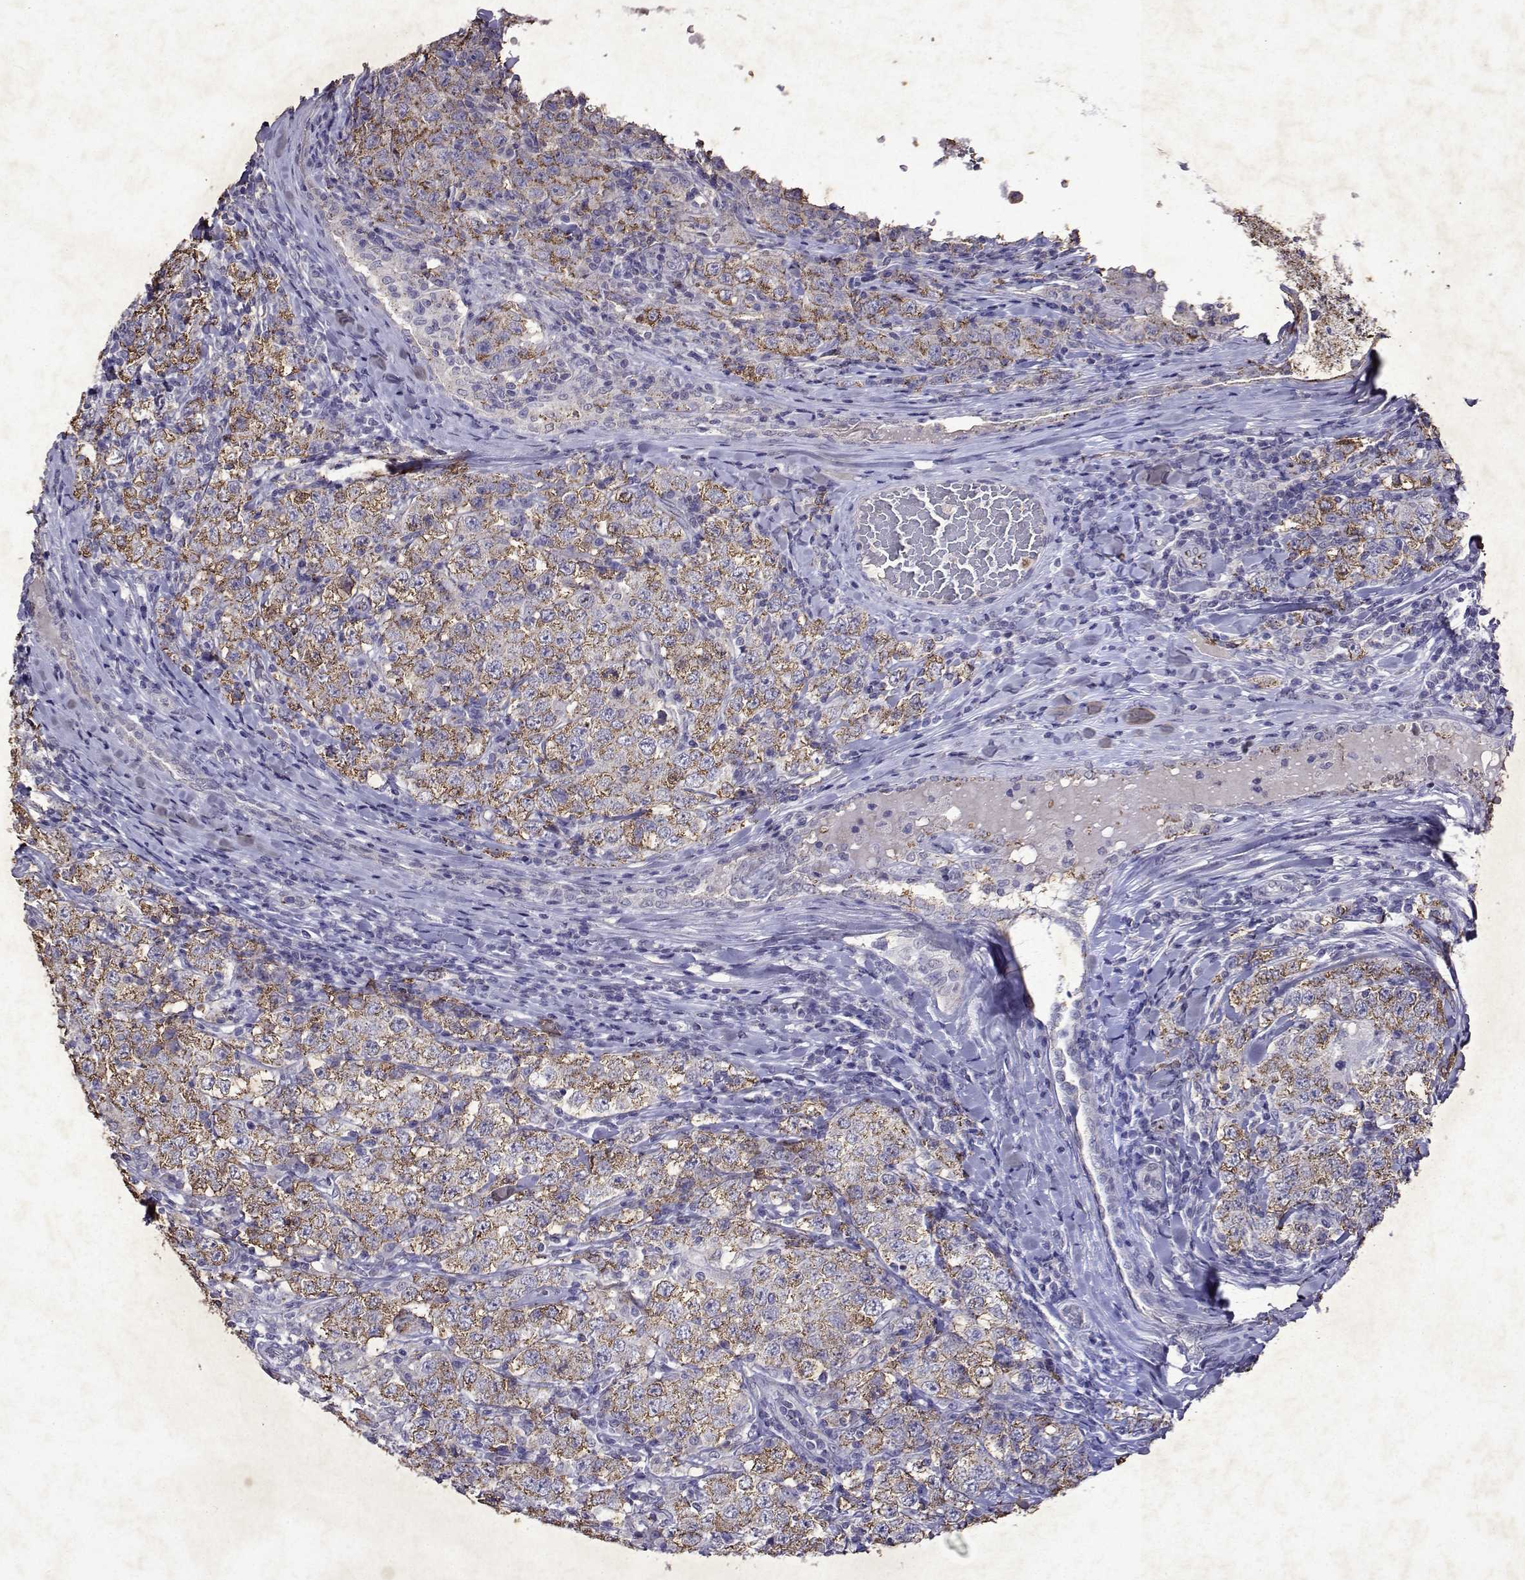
{"staining": {"intensity": "moderate", "quantity": ">75%", "location": "cytoplasmic/membranous"}, "tissue": "testis cancer", "cell_type": "Tumor cells", "image_type": "cancer", "snomed": [{"axis": "morphology", "description": "Seminoma, NOS"}, {"axis": "morphology", "description": "Carcinoma, Embryonal, NOS"}, {"axis": "topography", "description": "Testis"}], "caption": "This histopathology image displays testis cancer stained with IHC to label a protein in brown. The cytoplasmic/membranous of tumor cells show moderate positivity for the protein. Nuclei are counter-stained blue.", "gene": "DUSP28", "patient": {"sex": "male", "age": 41}}